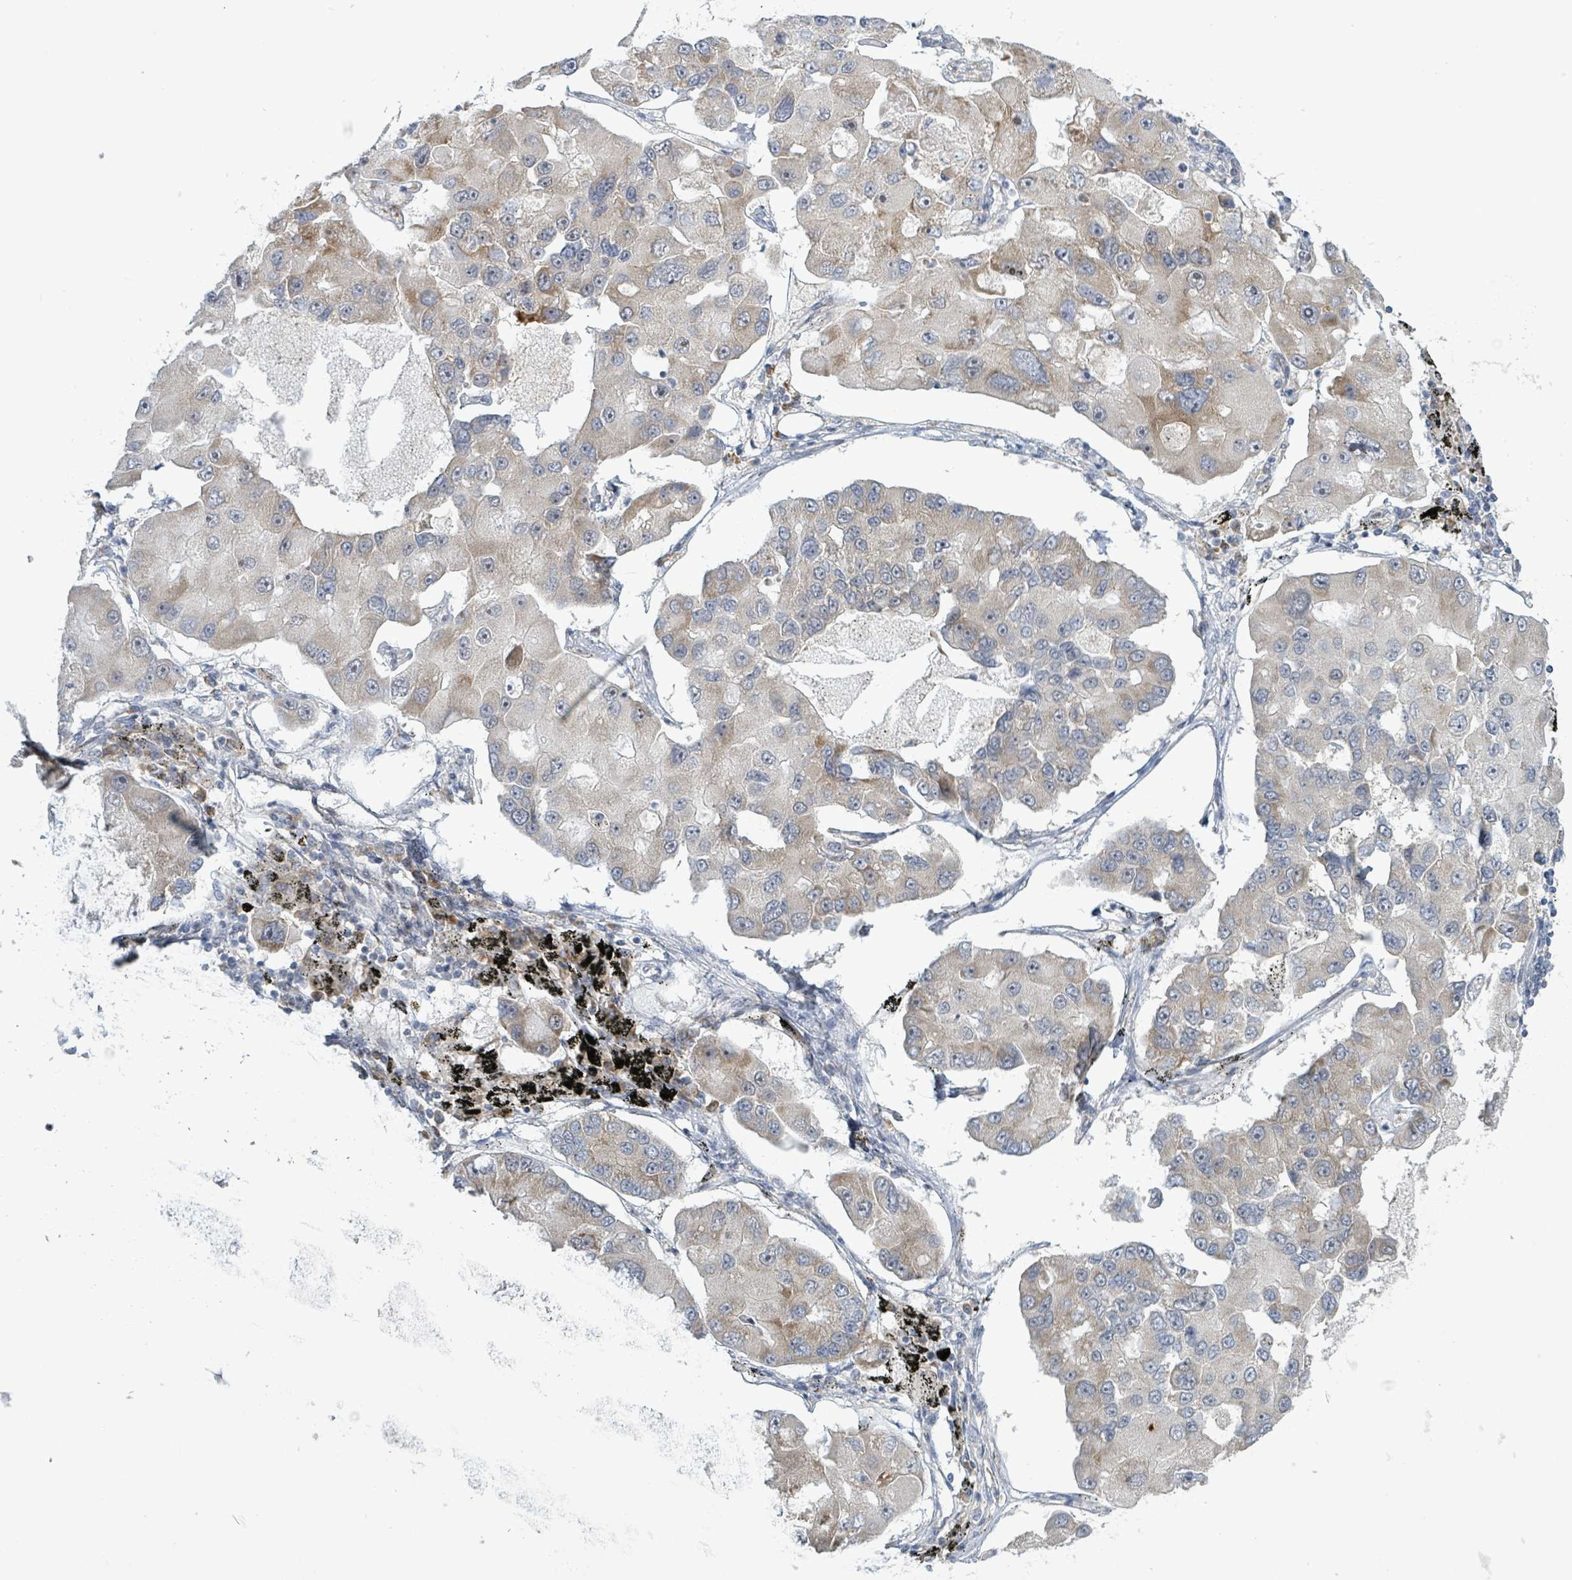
{"staining": {"intensity": "weak", "quantity": "<25%", "location": "cytoplasmic/membranous"}, "tissue": "lung cancer", "cell_type": "Tumor cells", "image_type": "cancer", "snomed": [{"axis": "morphology", "description": "Adenocarcinoma, NOS"}, {"axis": "topography", "description": "Lung"}], "caption": "Tumor cells show no significant protein expression in lung adenocarcinoma.", "gene": "RPL32", "patient": {"sex": "female", "age": 54}}